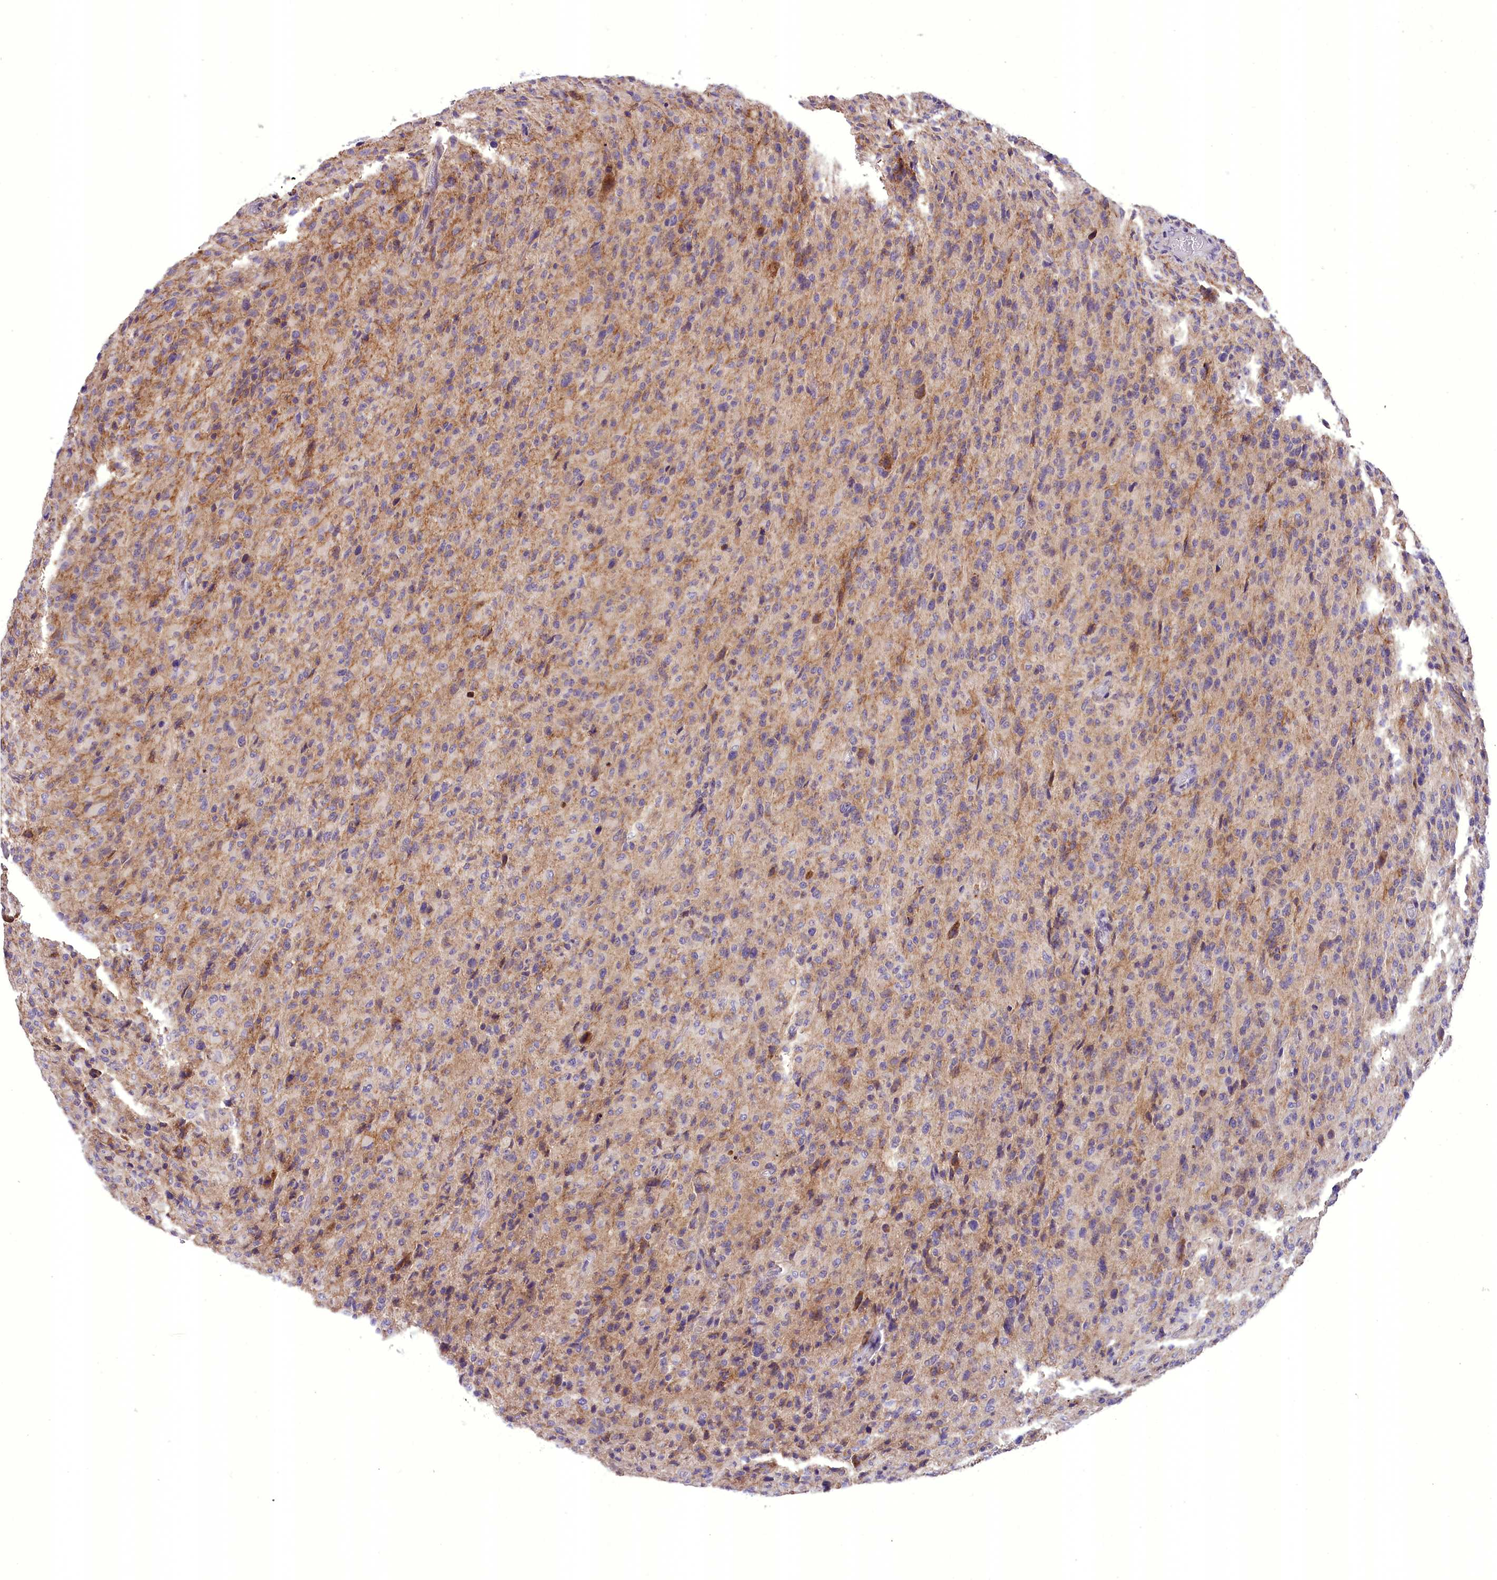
{"staining": {"intensity": "negative", "quantity": "none", "location": "none"}, "tissue": "glioma", "cell_type": "Tumor cells", "image_type": "cancer", "snomed": [{"axis": "morphology", "description": "Glioma, malignant, High grade"}, {"axis": "topography", "description": "Brain"}], "caption": "High magnification brightfield microscopy of malignant glioma (high-grade) stained with DAB (brown) and counterstained with hematoxylin (blue): tumor cells show no significant positivity. (DAB immunohistochemistry (IHC), high magnification).", "gene": "DNAJB9", "patient": {"sex": "female", "age": 57}}